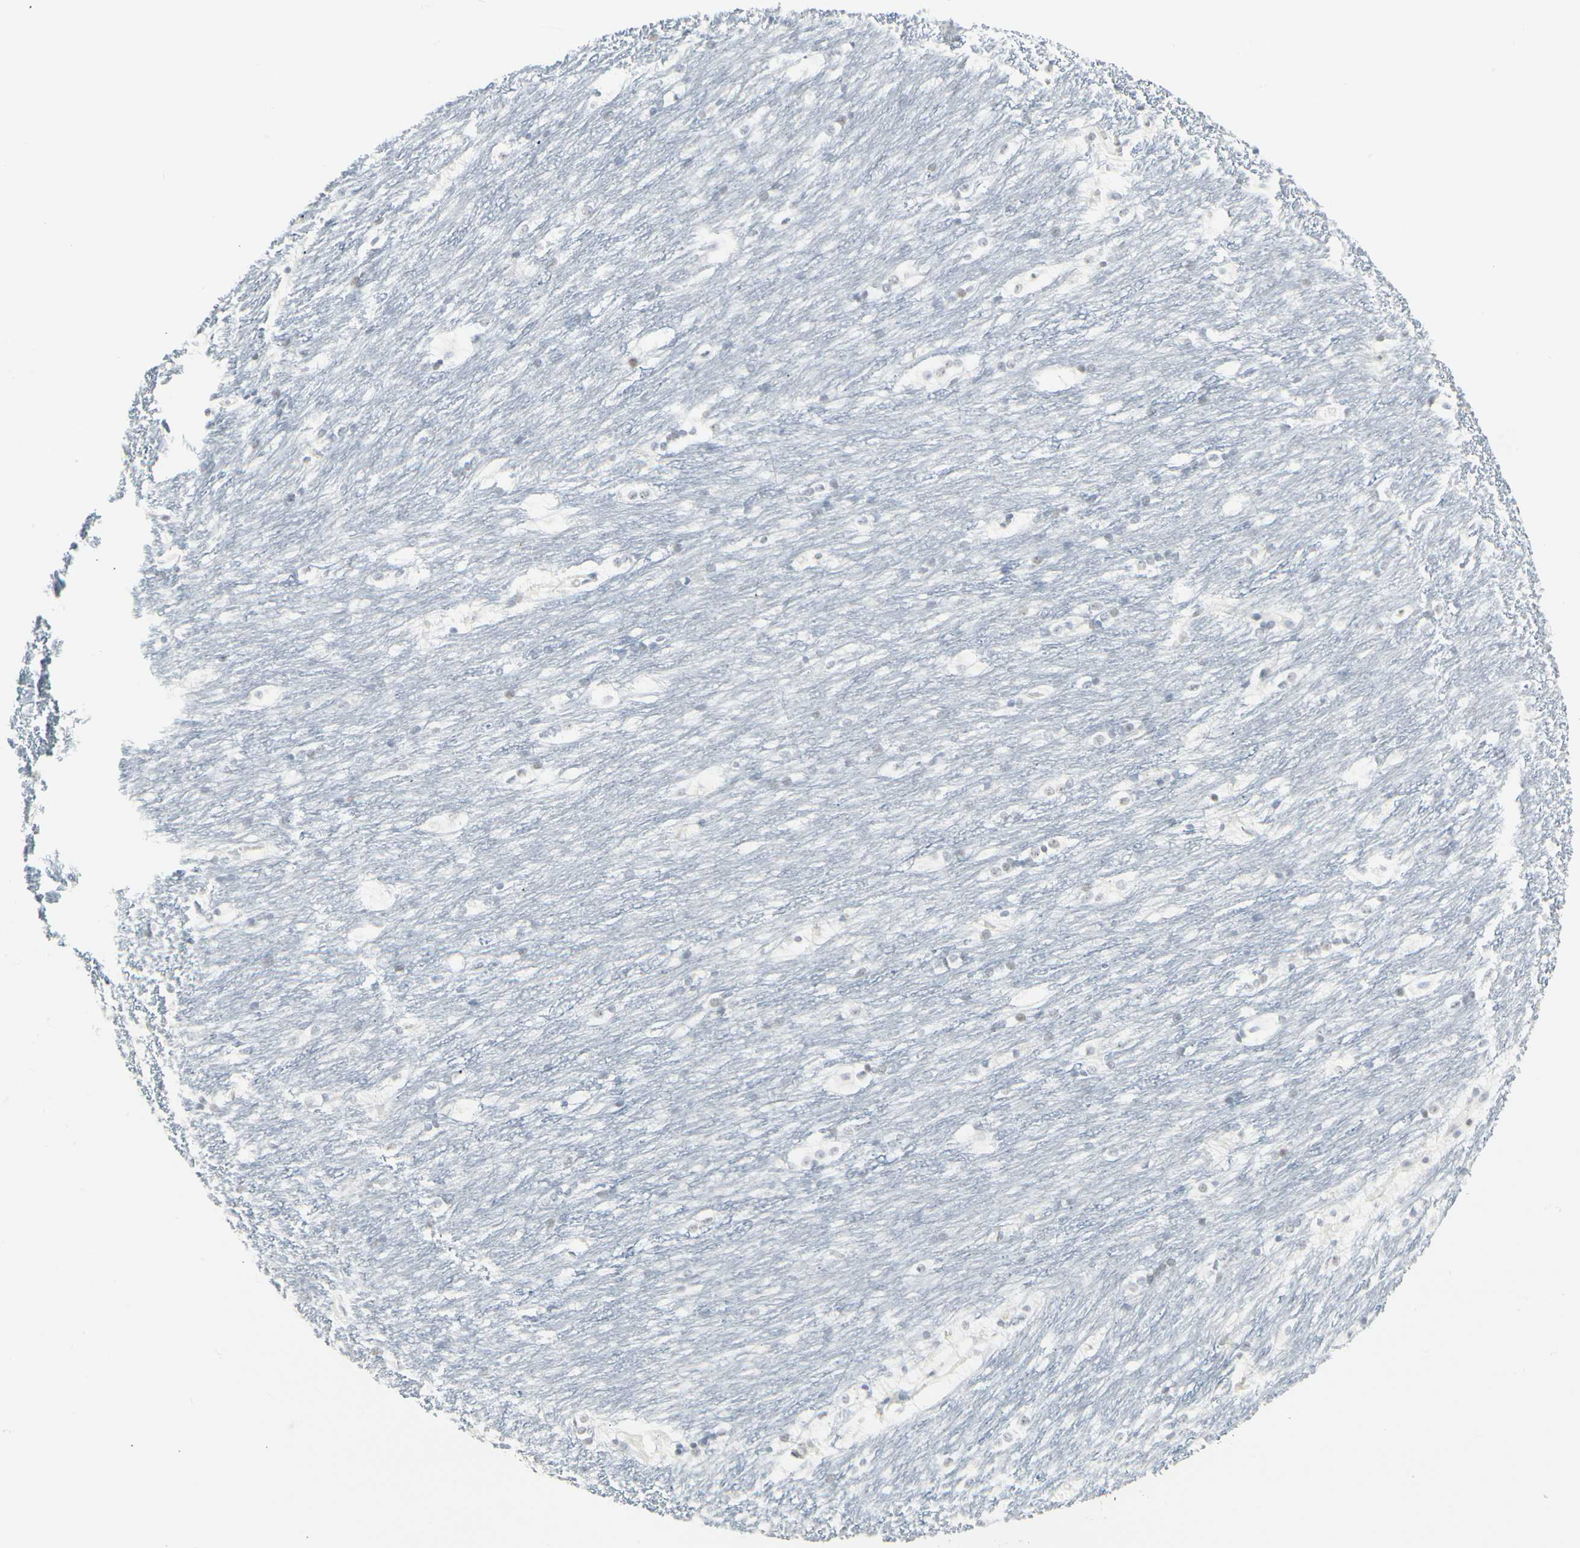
{"staining": {"intensity": "negative", "quantity": "none", "location": "none"}, "tissue": "caudate", "cell_type": "Glial cells", "image_type": "normal", "snomed": [{"axis": "morphology", "description": "Normal tissue, NOS"}, {"axis": "topography", "description": "Lateral ventricle wall"}], "caption": "Image shows no protein expression in glial cells of unremarkable caudate.", "gene": "ZBTB7B", "patient": {"sex": "female", "age": 19}}